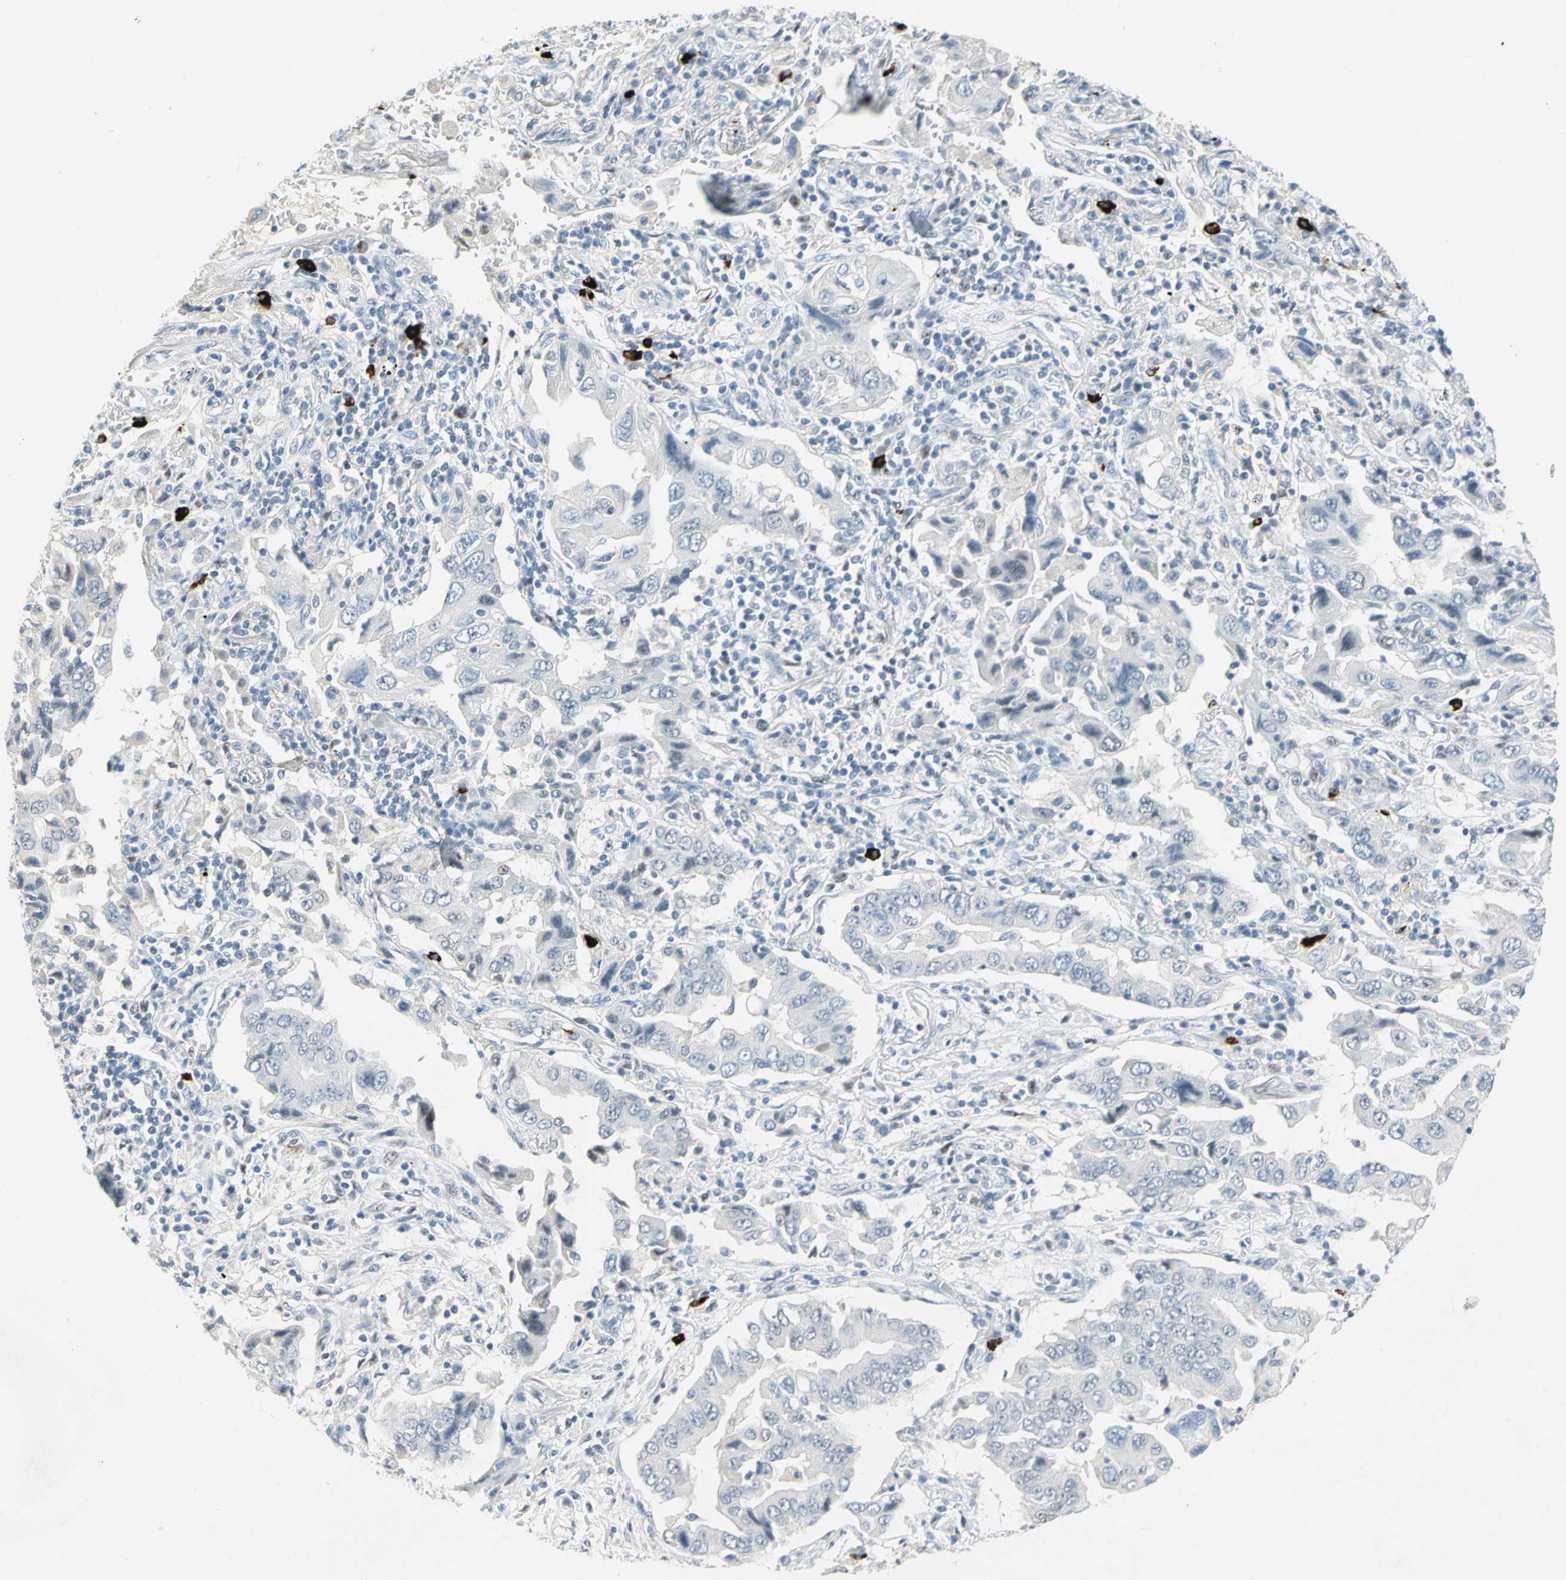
{"staining": {"intensity": "negative", "quantity": "none", "location": "none"}, "tissue": "lung cancer", "cell_type": "Tumor cells", "image_type": "cancer", "snomed": [{"axis": "morphology", "description": "Adenocarcinoma, NOS"}, {"axis": "topography", "description": "Lung"}], "caption": "High magnification brightfield microscopy of lung adenocarcinoma stained with DAB (brown) and counterstained with hematoxylin (blue): tumor cells show no significant expression. (DAB immunohistochemistry with hematoxylin counter stain).", "gene": "NAB2", "patient": {"sex": "female", "age": 65}}